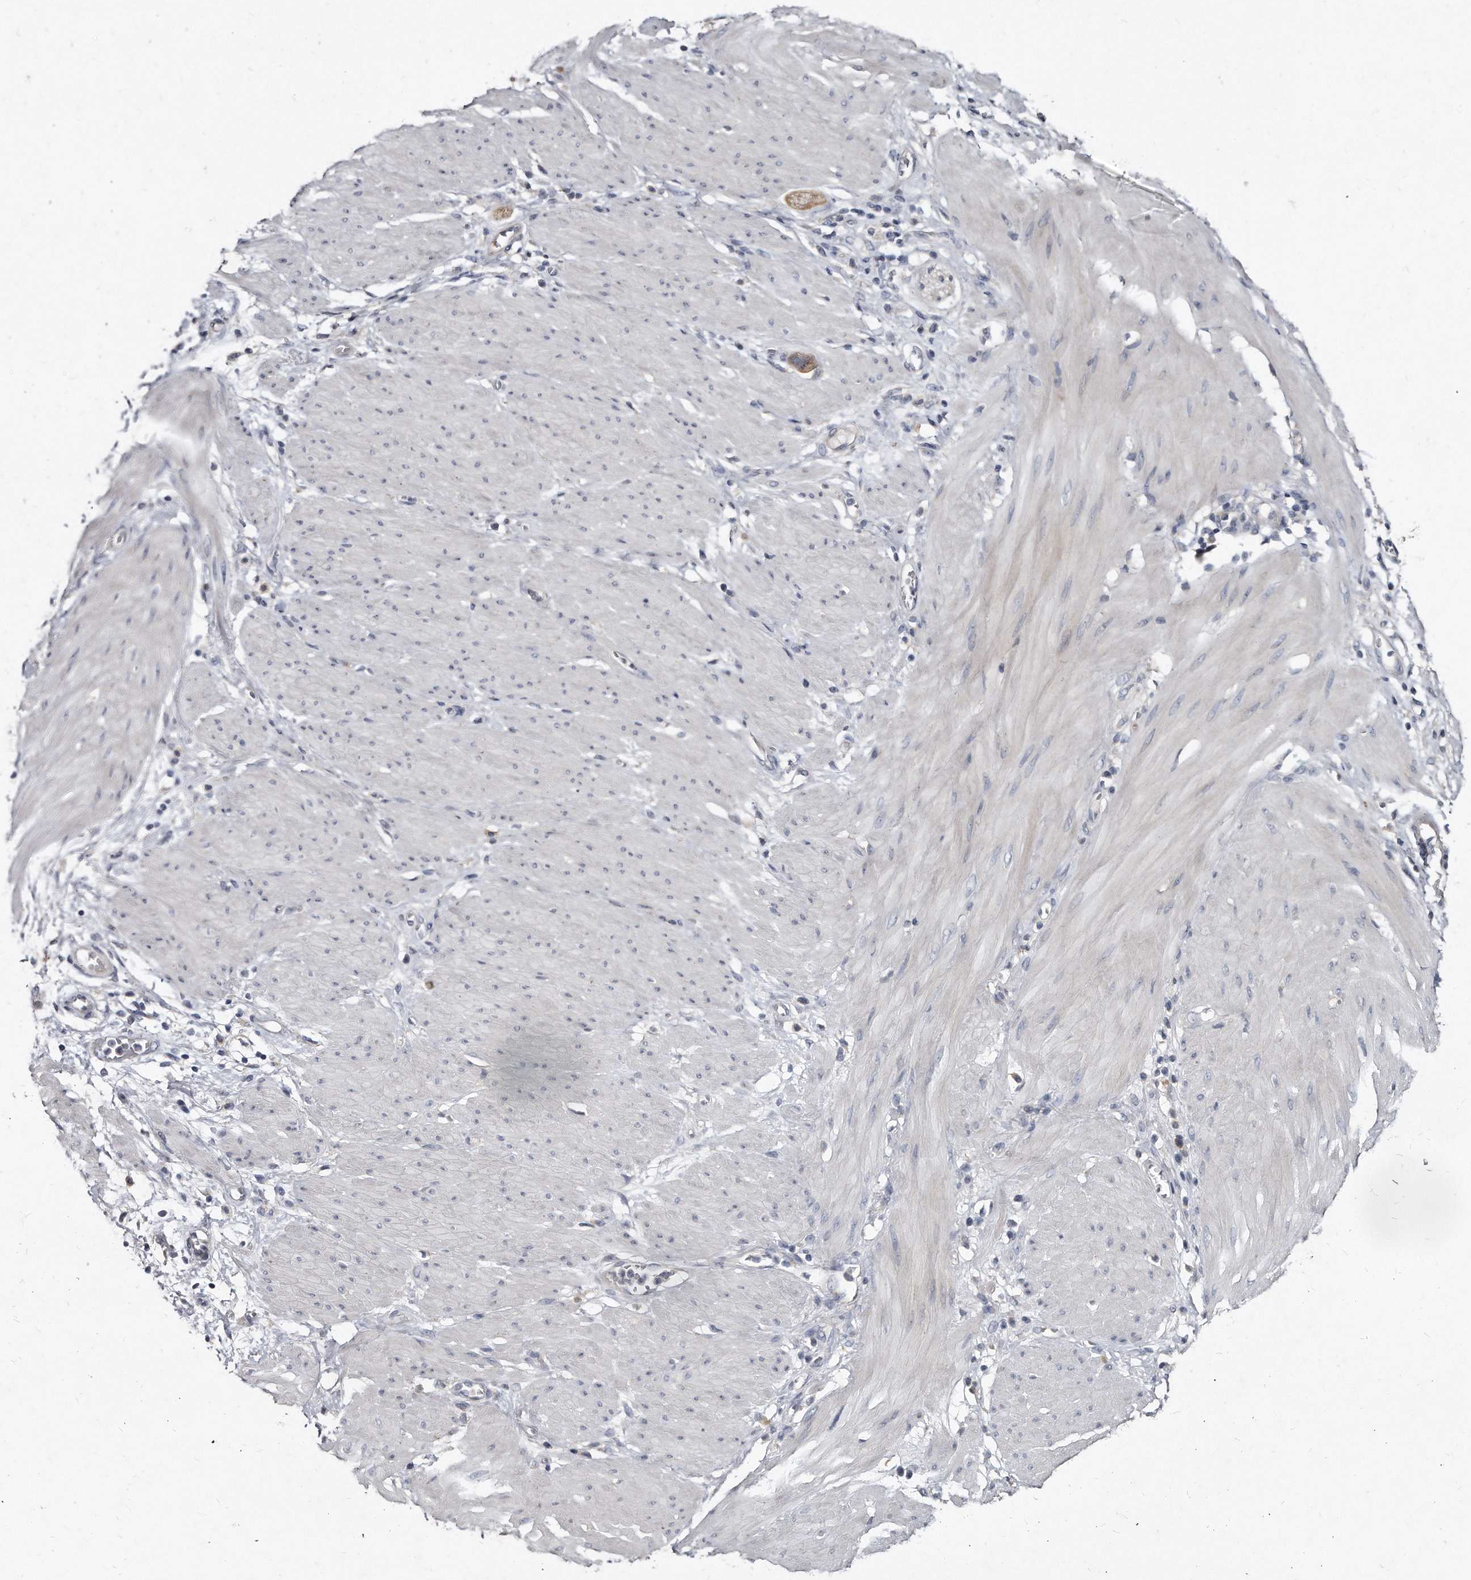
{"staining": {"intensity": "negative", "quantity": "none", "location": "none"}, "tissue": "stomach cancer", "cell_type": "Tumor cells", "image_type": "cancer", "snomed": [{"axis": "morphology", "description": "Adenocarcinoma, NOS"}, {"axis": "topography", "description": "Stomach"}, {"axis": "topography", "description": "Stomach, lower"}], "caption": "Immunohistochemistry image of human stomach adenocarcinoma stained for a protein (brown), which demonstrates no staining in tumor cells.", "gene": "KLHDC3", "patient": {"sex": "female", "age": 48}}